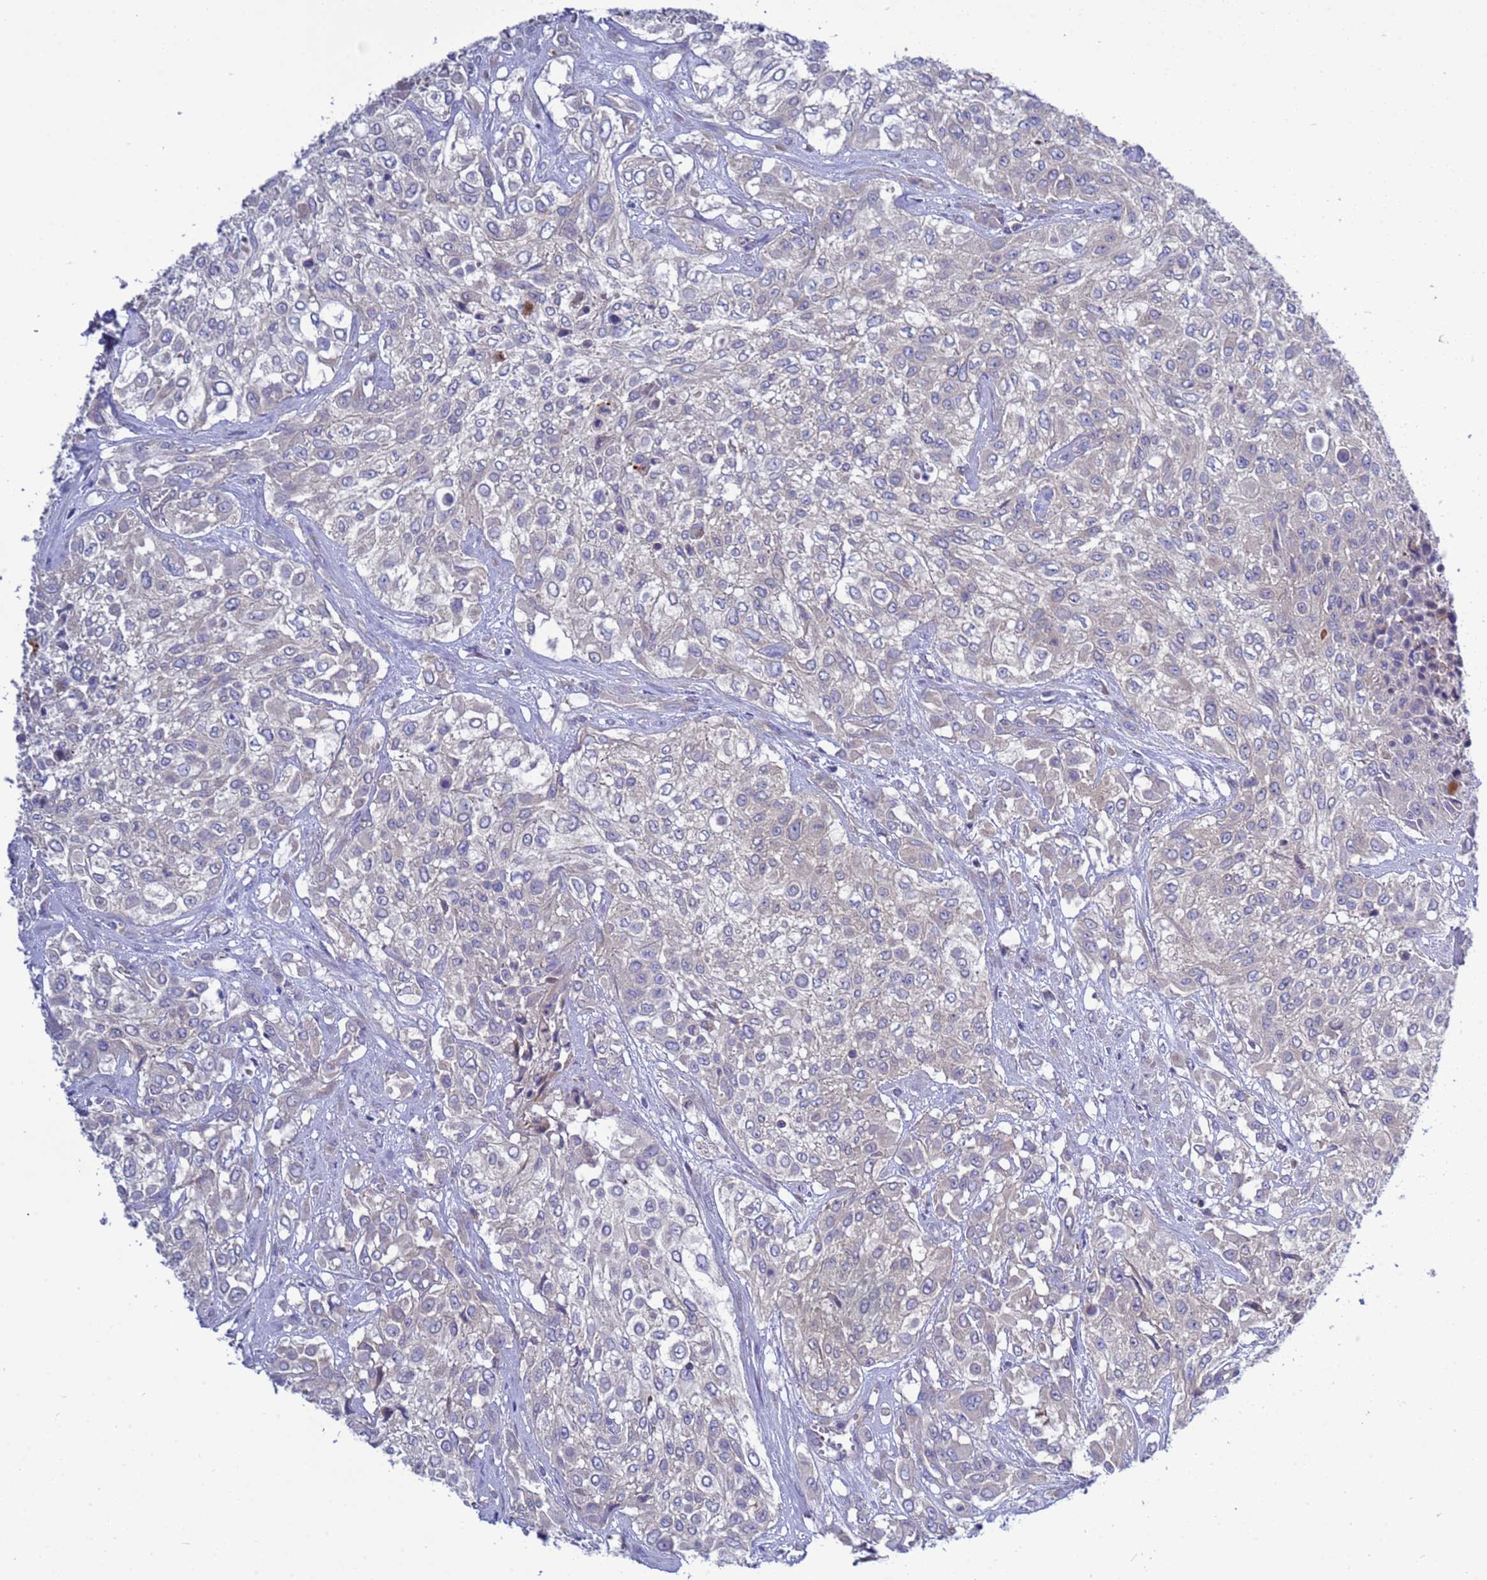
{"staining": {"intensity": "negative", "quantity": "none", "location": "none"}, "tissue": "urothelial cancer", "cell_type": "Tumor cells", "image_type": "cancer", "snomed": [{"axis": "morphology", "description": "Urothelial carcinoma, High grade"}, {"axis": "topography", "description": "Urinary bladder"}], "caption": "Micrograph shows no protein expression in tumor cells of high-grade urothelial carcinoma tissue.", "gene": "RC3H2", "patient": {"sex": "male", "age": 57}}